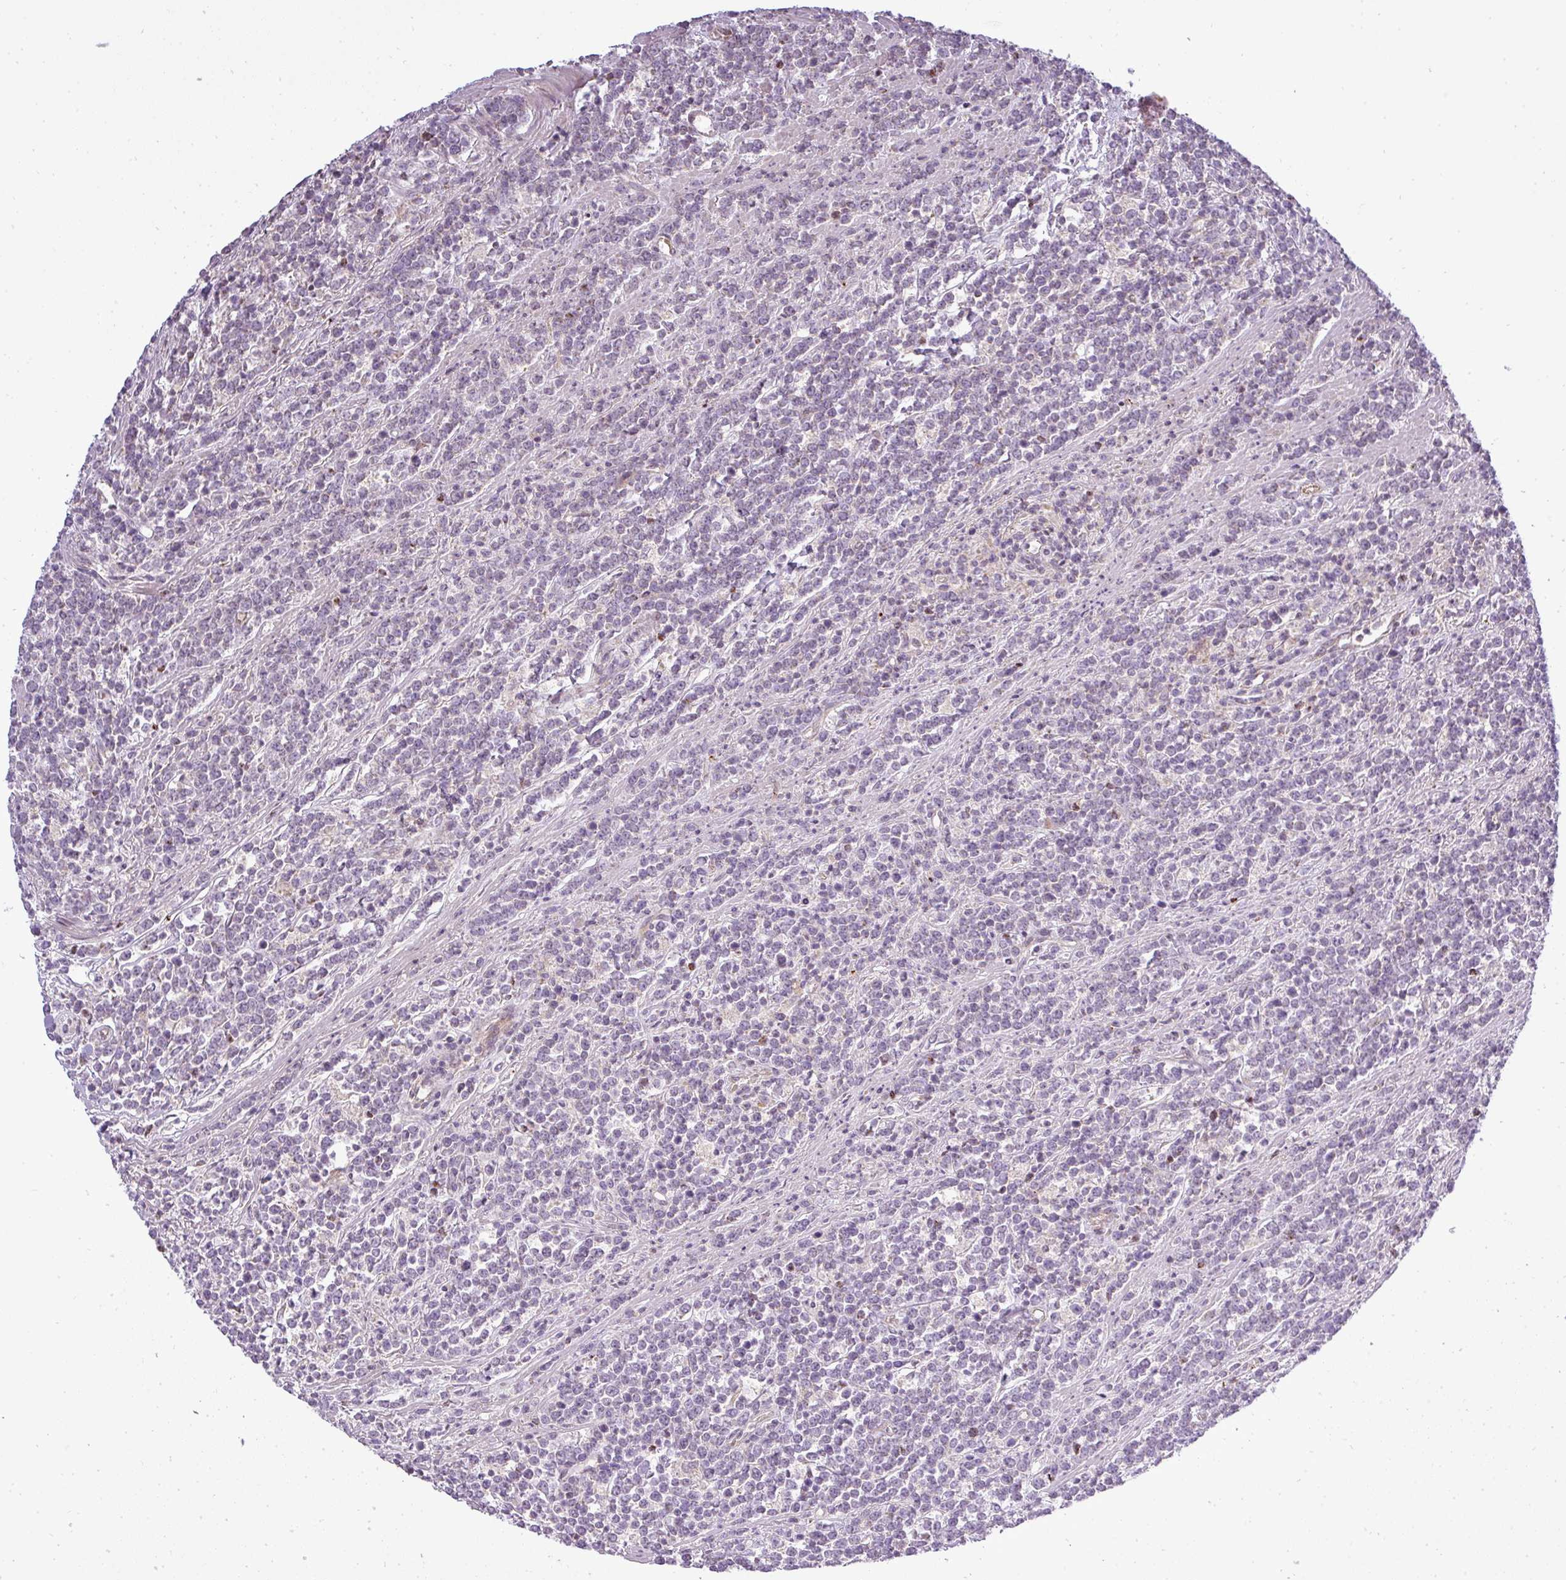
{"staining": {"intensity": "negative", "quantity": "none", "location": "none"}, "tissue": "lymphoma", "cell_type": "Tumor cells", "image_type": "cancer", "snomed": [{"axis": "morphology", "description": "Malignant lymphoma, non-Hodgkin's type, High grade"}, {"axis": "topography", "description": "Small intestine"}, {"axis": "topography", "description": "Colon"}], "caption": "Micrograph shows no significant protein expression in tumor cells of lymphoma.", "gene": "ZDHHC1", "patient": {"sex": "male", "age": 8}}